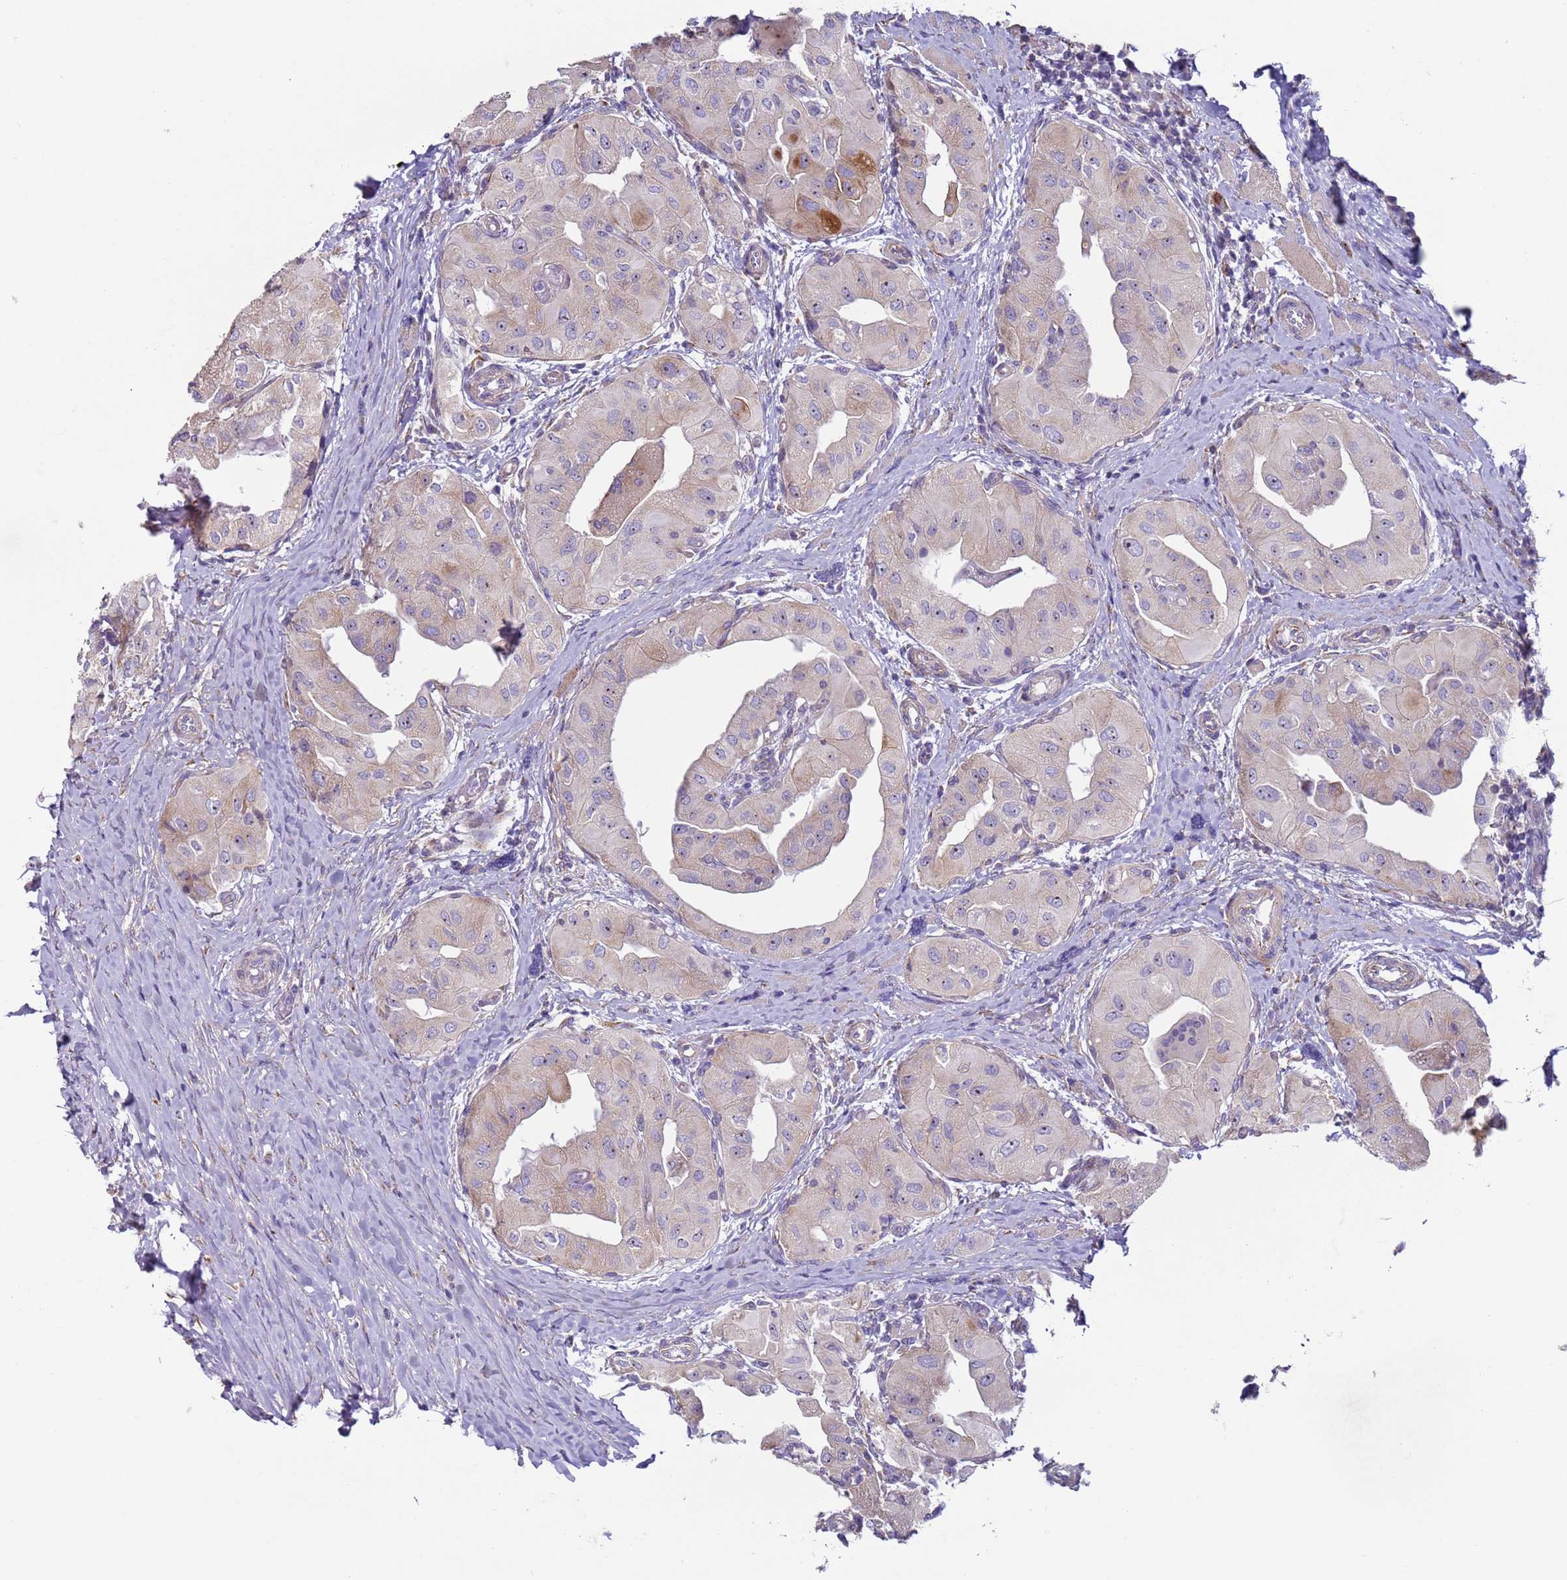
{"staining": {"intensity": "negative", "quantity": "none", "location": "none"}, "tissue": "thyroid cancer", "cell_type": "Tumor cells", "image_type": "cancer", "snomed": [{"axis": "morphology", "description": "Papillary adenocarcinoma, NOS"}, {"axis": "topography", "description": "Thyroid gland"}], "caption": "Immunohistochemistry (IHC) micrograph of neoplastic tissue: human thyroid cancer stained with DAB demonstrates no significant protein staining in tumor cells.", "gene": "HEATR1", "patient": {"sex": "female", "age": 59}}